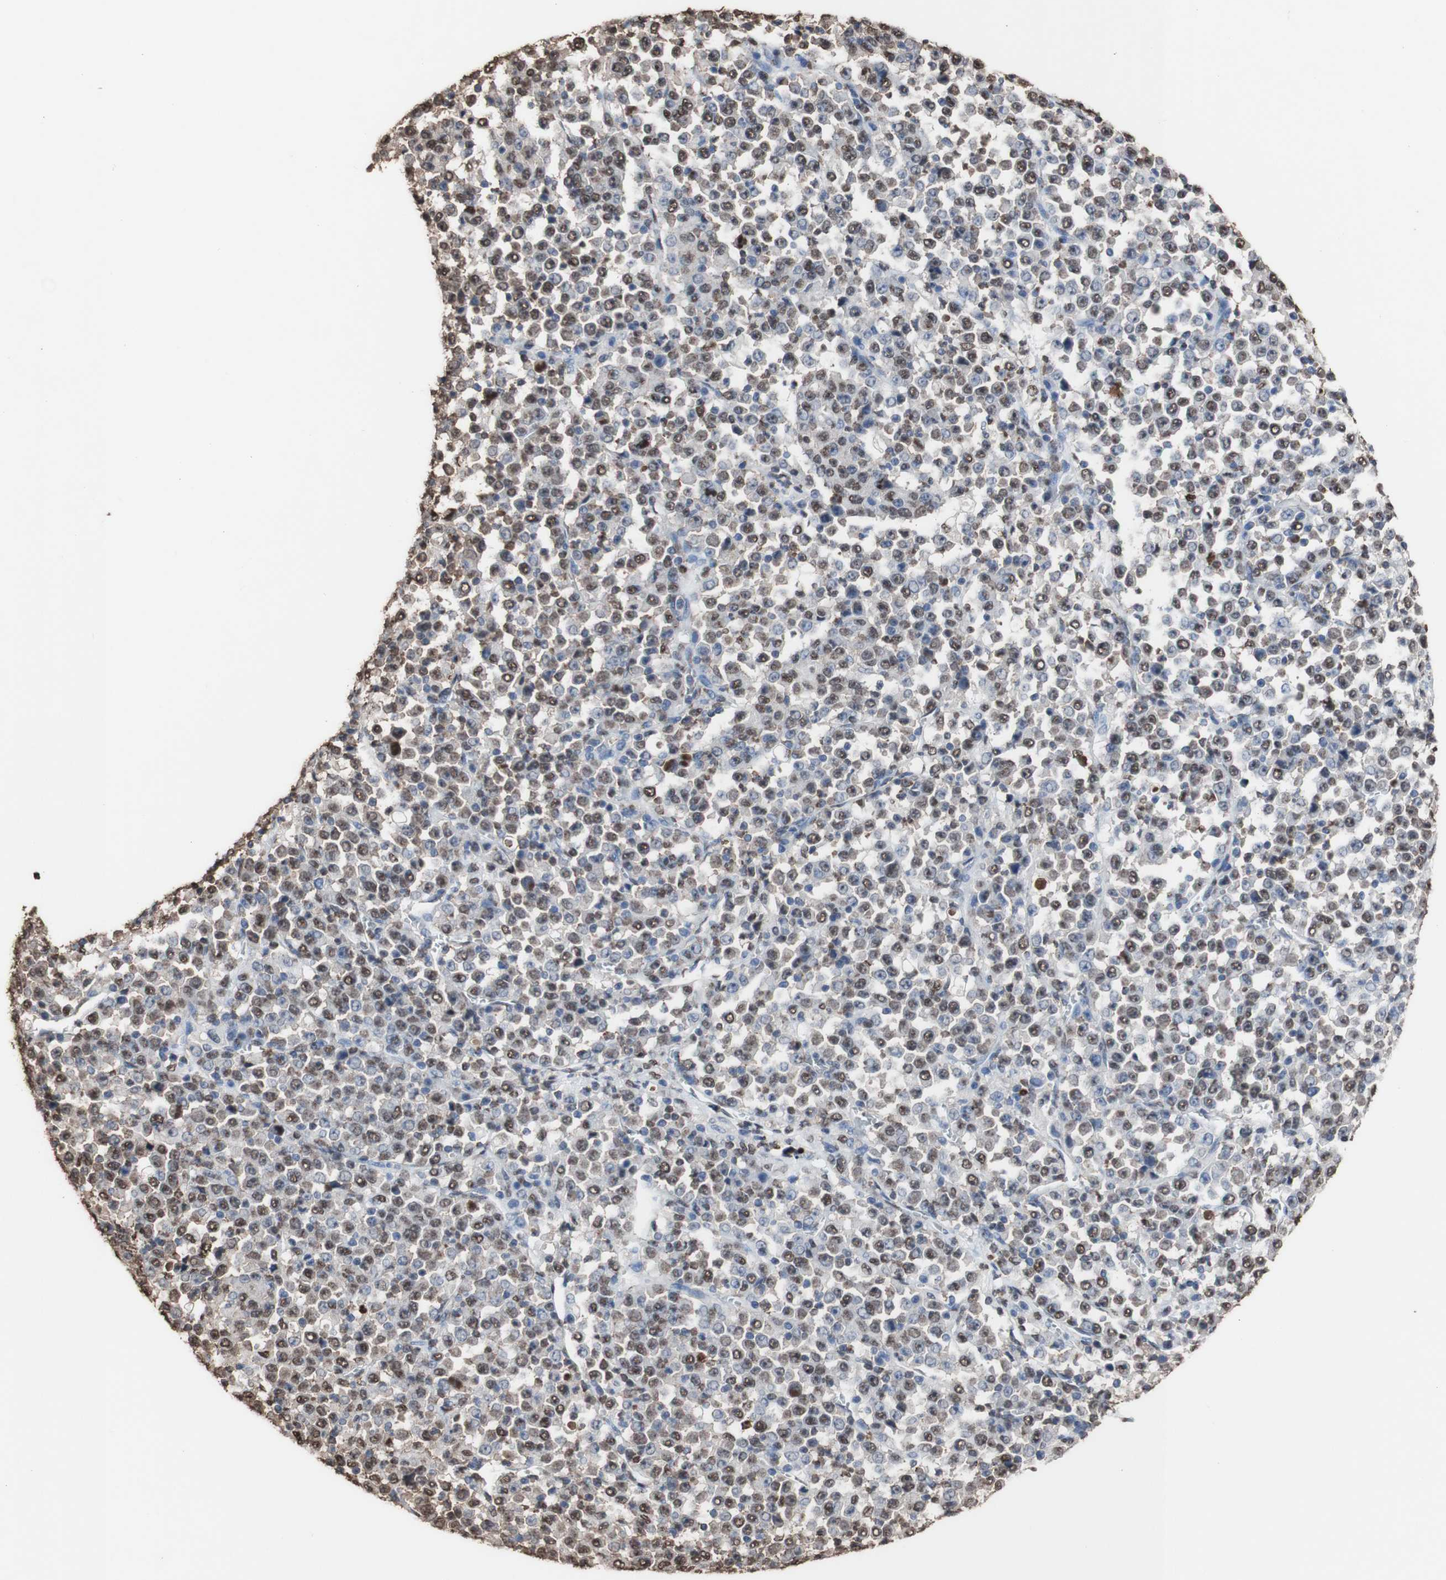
{"staining": {"intensity": "moderate", "quantity": "25%-75%", "location": "cytoplasmic/membranous,nuclear"}, "tissue": "stomach cancer", "cell_type": "Tumor cells", "image_type": "cancer", "snomed": [{"axis": "morphology", "description": "Normal tissue, NOS"}, {"axis": "morphology", "description": "Adenocarcinoma, NOS"}, {"axis": "topography", "description": "Stomach, upper"}, {"axis": "topography", "description": "Stomach"}], "caption": "A brown stain highlights moderate cytoplasmic/membranous and nuclear staining of a protein in stomach cancer (adenocarcinoma) tumor cells.", "gene": "PIDD1", "patient": {"sex": "male", "age": 59}}